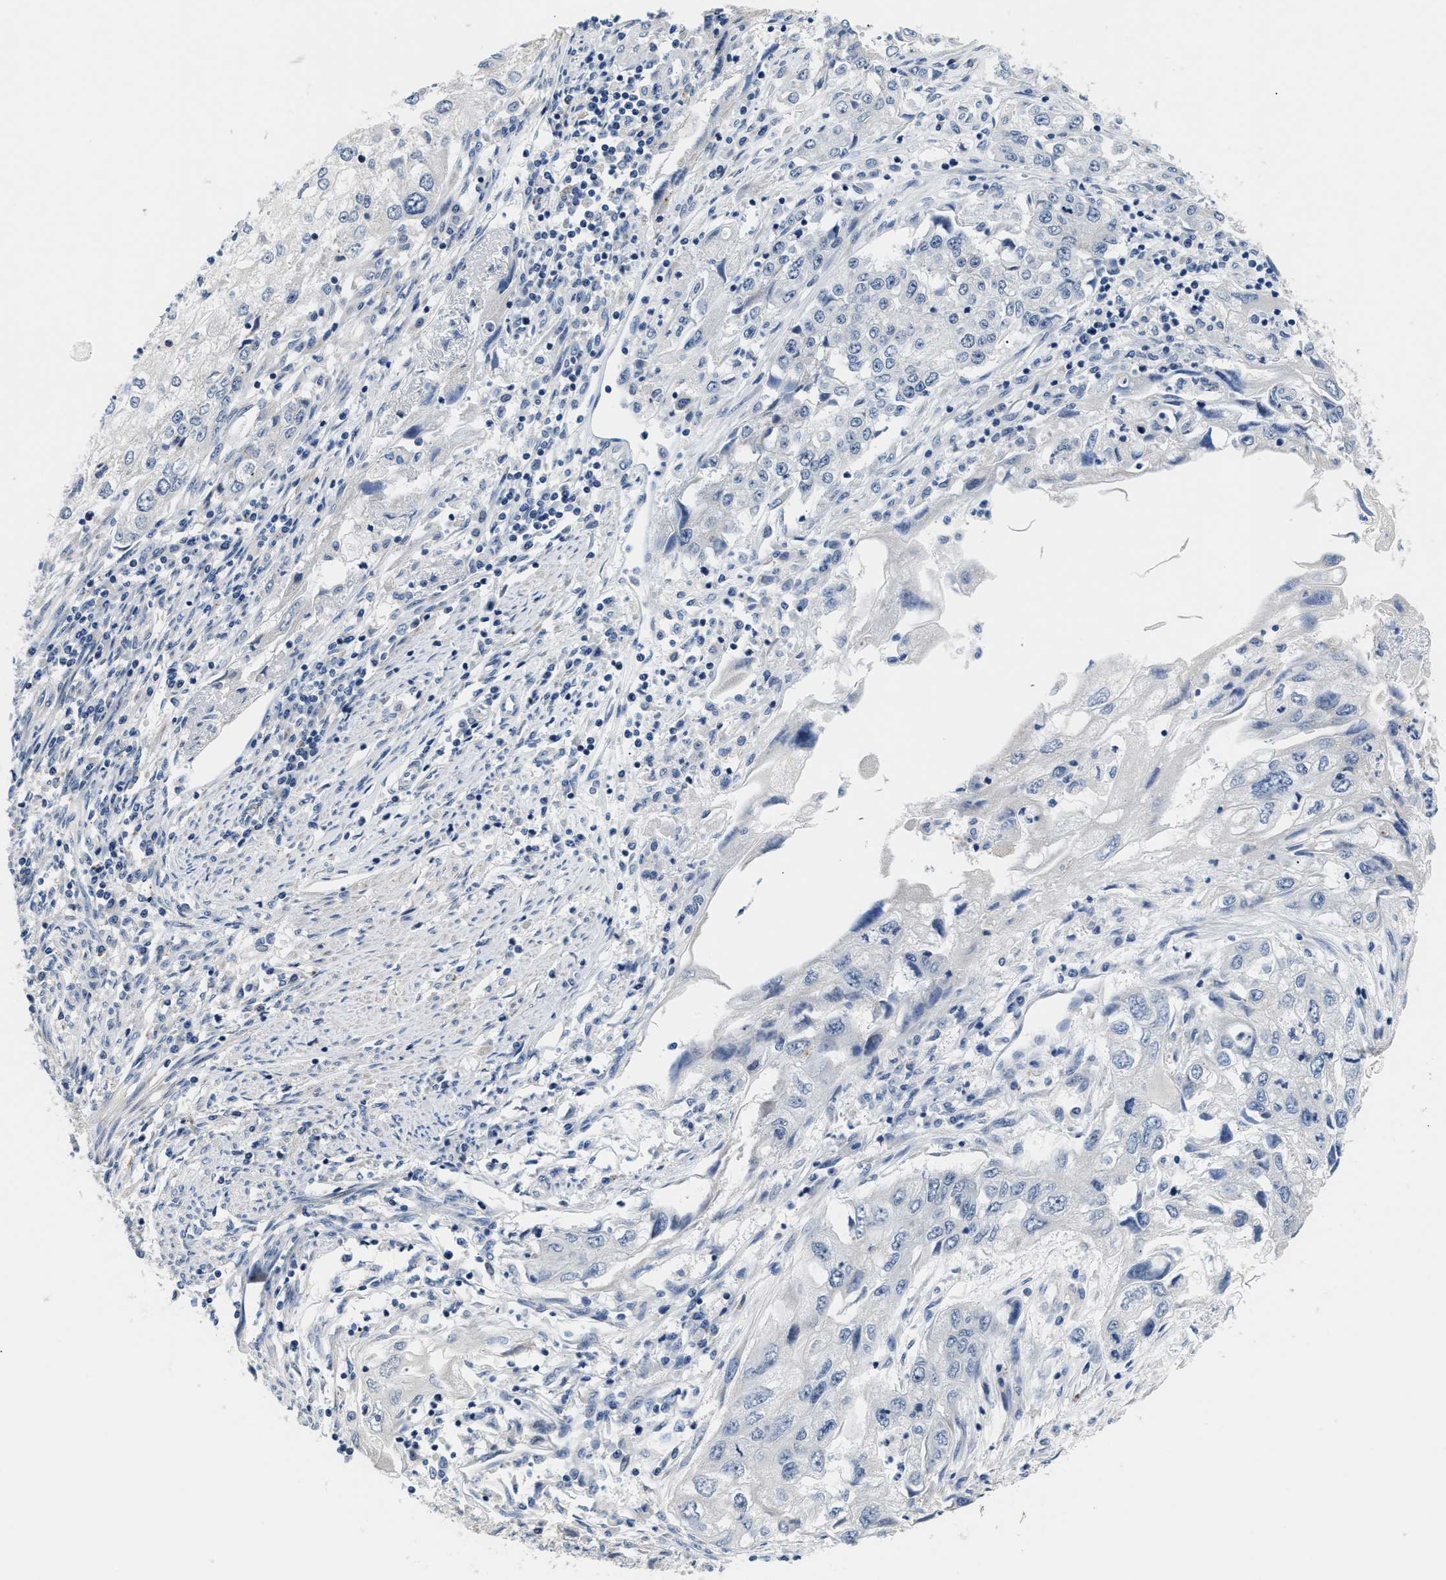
{"staining": {"intensity": "negative", "quantity": "none", "location": "none"}, "tissue": "endometrial cancer", "cell_type": "Tumor cells", "image_type": "cancer", "snomed": [{"axis": "morphology", "description": "Adenocarcinoma, NOS"}, {"axis": "topography", "description": "Endometrium"}], "caption": "A high-resolution photomicrograph shows immunohistochemistry staining of endometrial cancer, which demonstrates no significant staining in tumor cells.", "gene": "CLGN", "patient": {"sex": "female", "age": 49}}